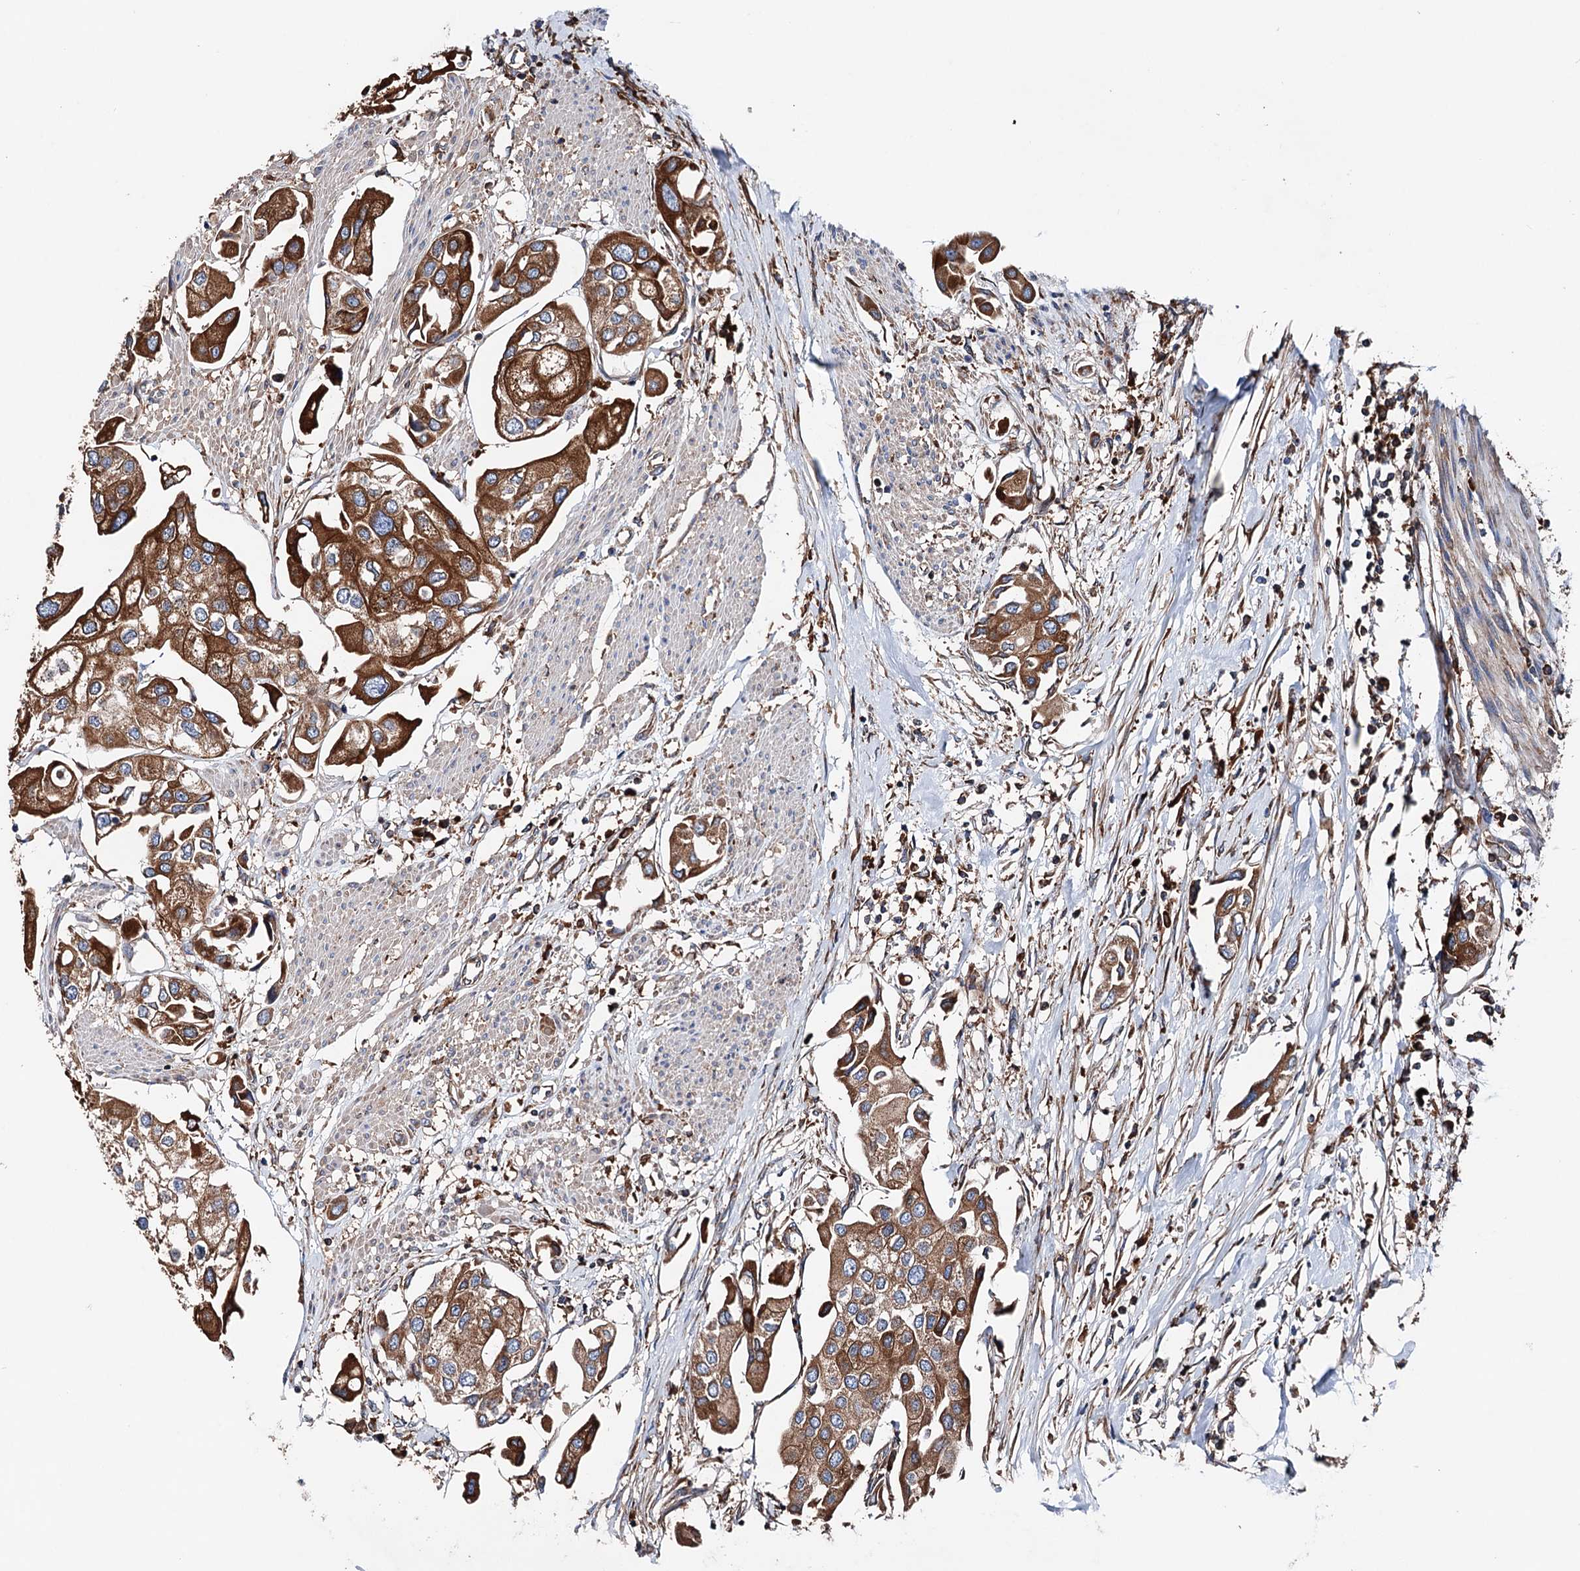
{"staining": {"intensity": "moderate", "quantity": ">75%", "location": "cytoplasmic/membranous"}, "tissue": "urothelial cancer", "cell_type": "Tumor cells", "image_type": "cancer", "snomed": [{"axis": "morphology", "description": "Urothelial carcinoma, High grade"}, {"axis": "topography", "description": "Urinary bladder"}], "caption": "A micrograph showing moderate cytoplasmic/membranous positivity in about >75% of tumor cells in urothelial carcinoma (high-grade), as visualized by brown immunohistochemical staining.", "gene": "ERP29", "patient": {"sex": "male", "age": 64}}